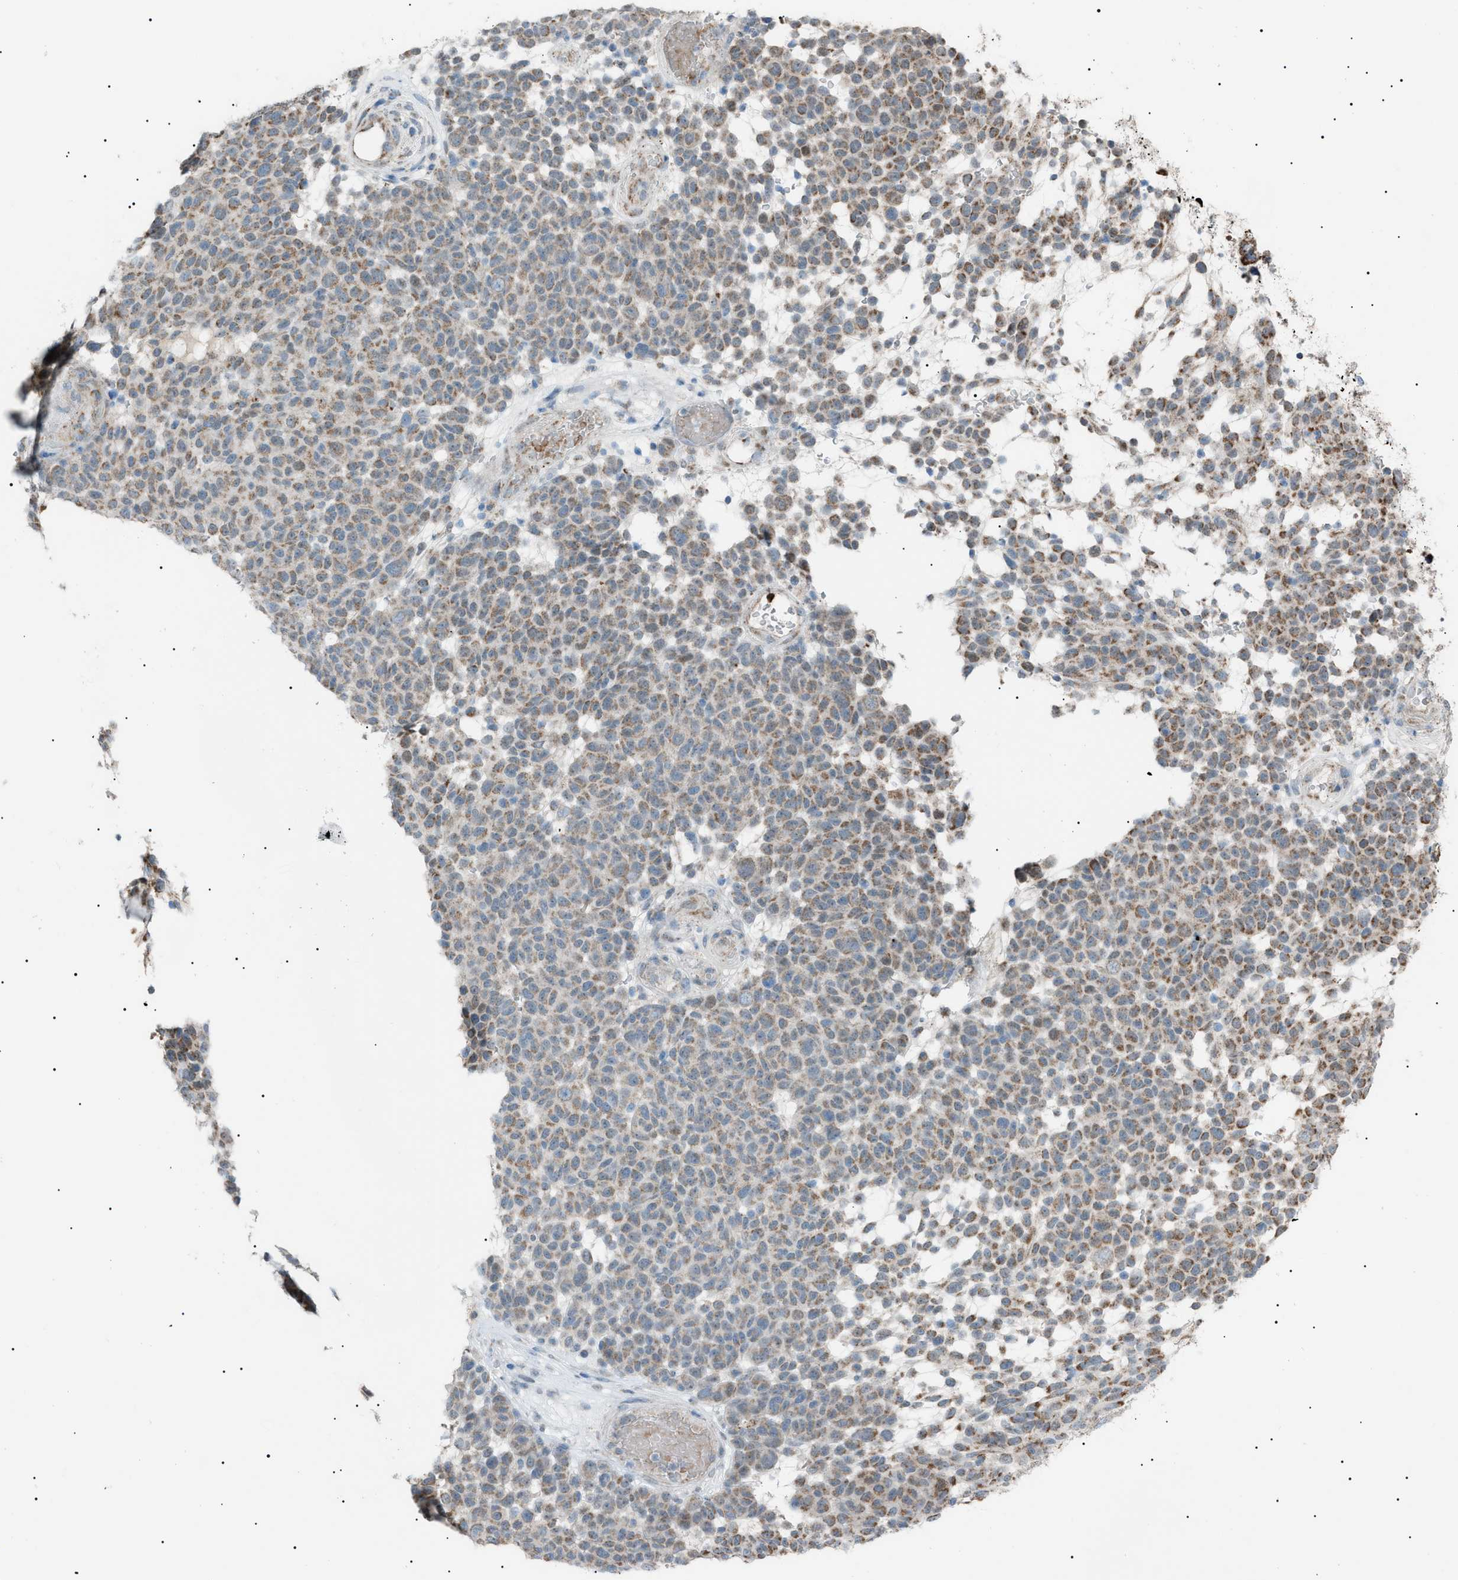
{"staining": {"intensity": "moderate", "quantity": "25%-75%", "location": "cytoplasmic/membranous"}, "tissue": "melanoma", "cell_type": "Tumor cells", "image_type": "cancer", "snomed": [{"axis": "morphology", "description": "Malignant melanoma, NOS"}, {"axis": "topography", "description": "Skin"}], "caption": "Immunohistochemical staining of melanoma exhibits medium levels of moderate cytoplasmic/membranous protein expression in about 25%-75% of tumor cells.", "gene": "ZNF516", "patient": {"sex": "male", "age": 59}}